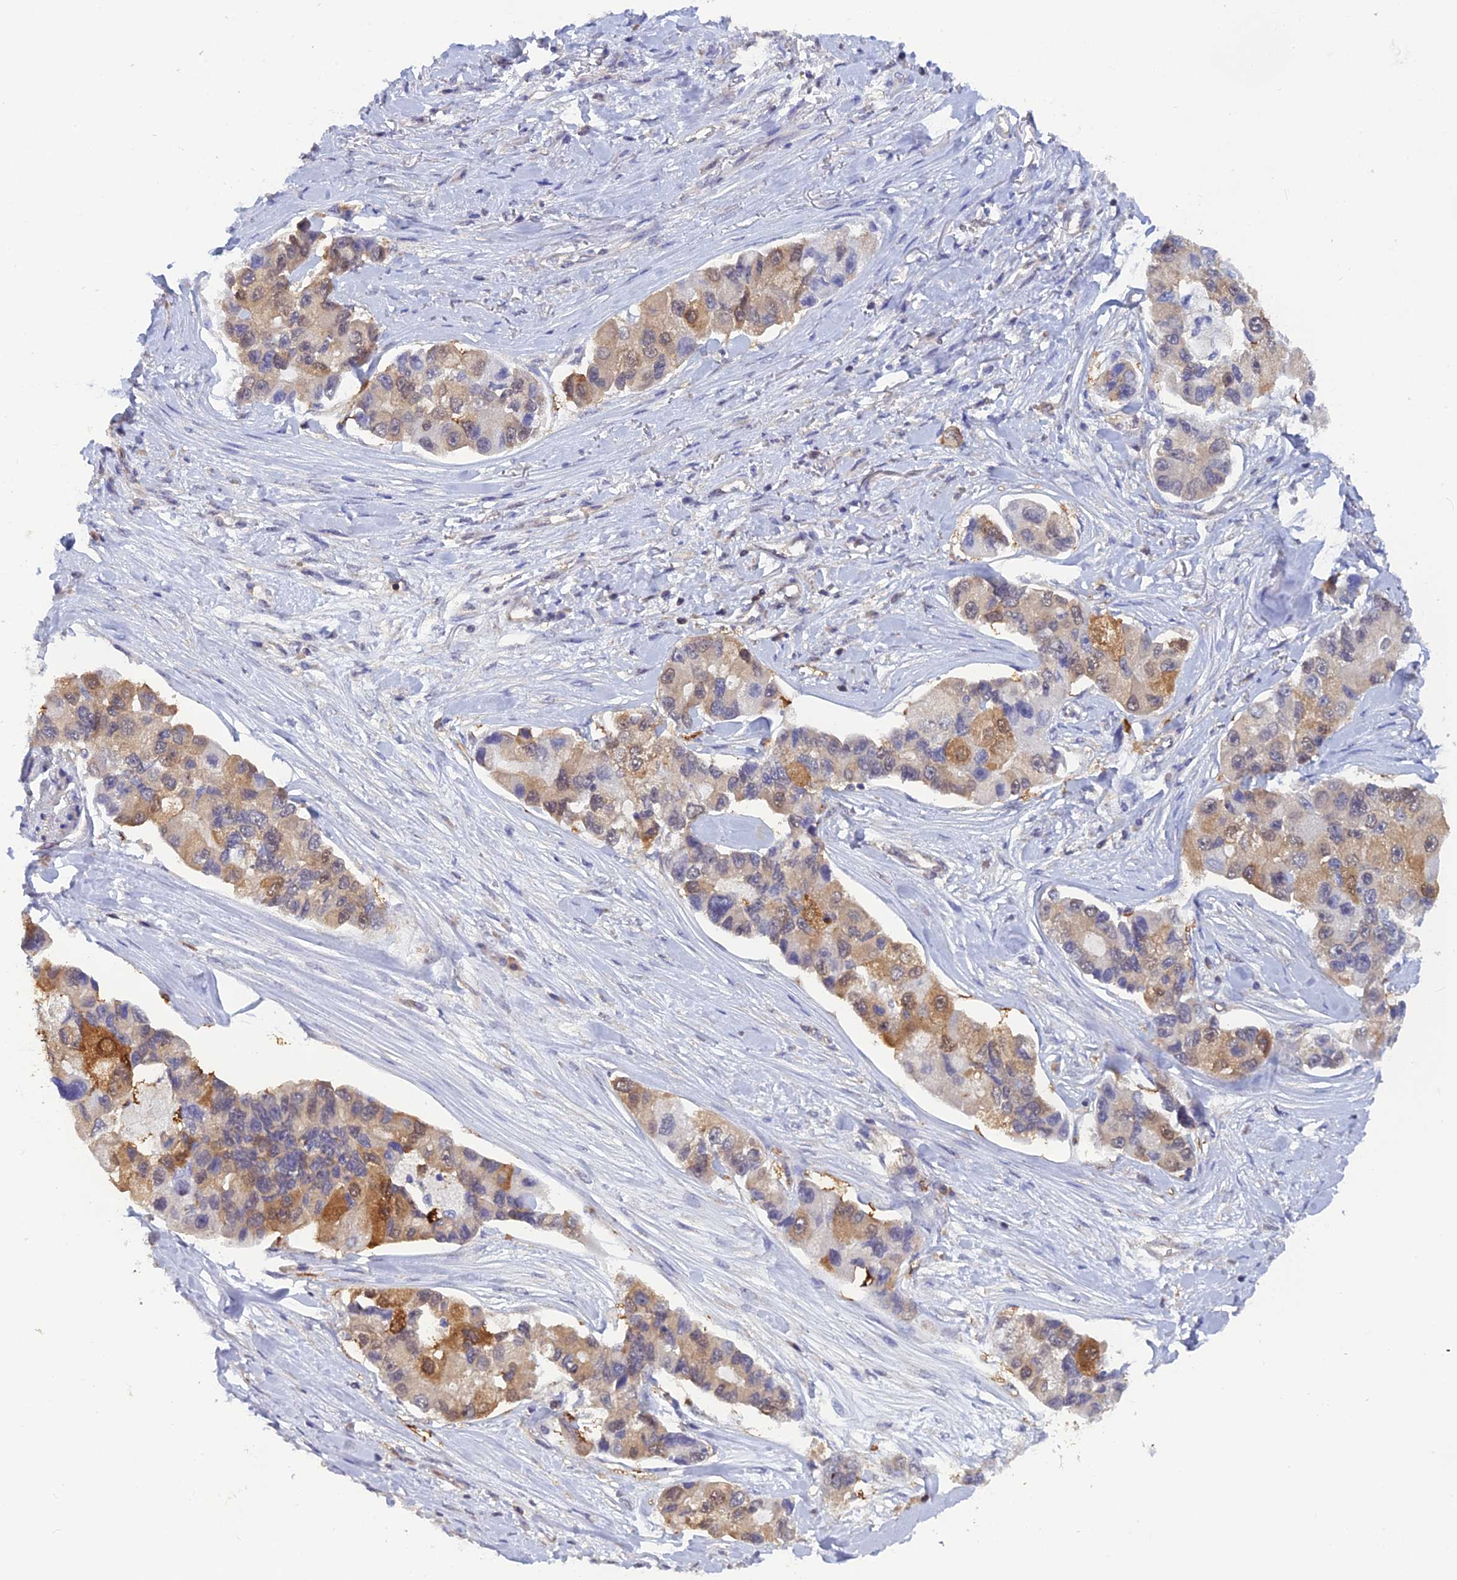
{"staining": {"intensity": "moderate", "quantity": "25%-75%", "location": "cytoplasmic/membranous,nuclear"}, "tissue": "lung cancer", "cell_type": "Tumor cells", "image_type": "cancer", "snomed": [{"axis": "morphology", "description": "Adenocarcinoma, NOS"}, {"axis": "topography", "description": "Lung"}], "caption": "Protein analysis of lung adenocarcinoma tissue displays moderate cytoplasmic/membranous and nuclear expression in approximately 25%-75% of tumor cells.", "gene": "HINT1", "patient": {"sex": "female", "age": 54}}